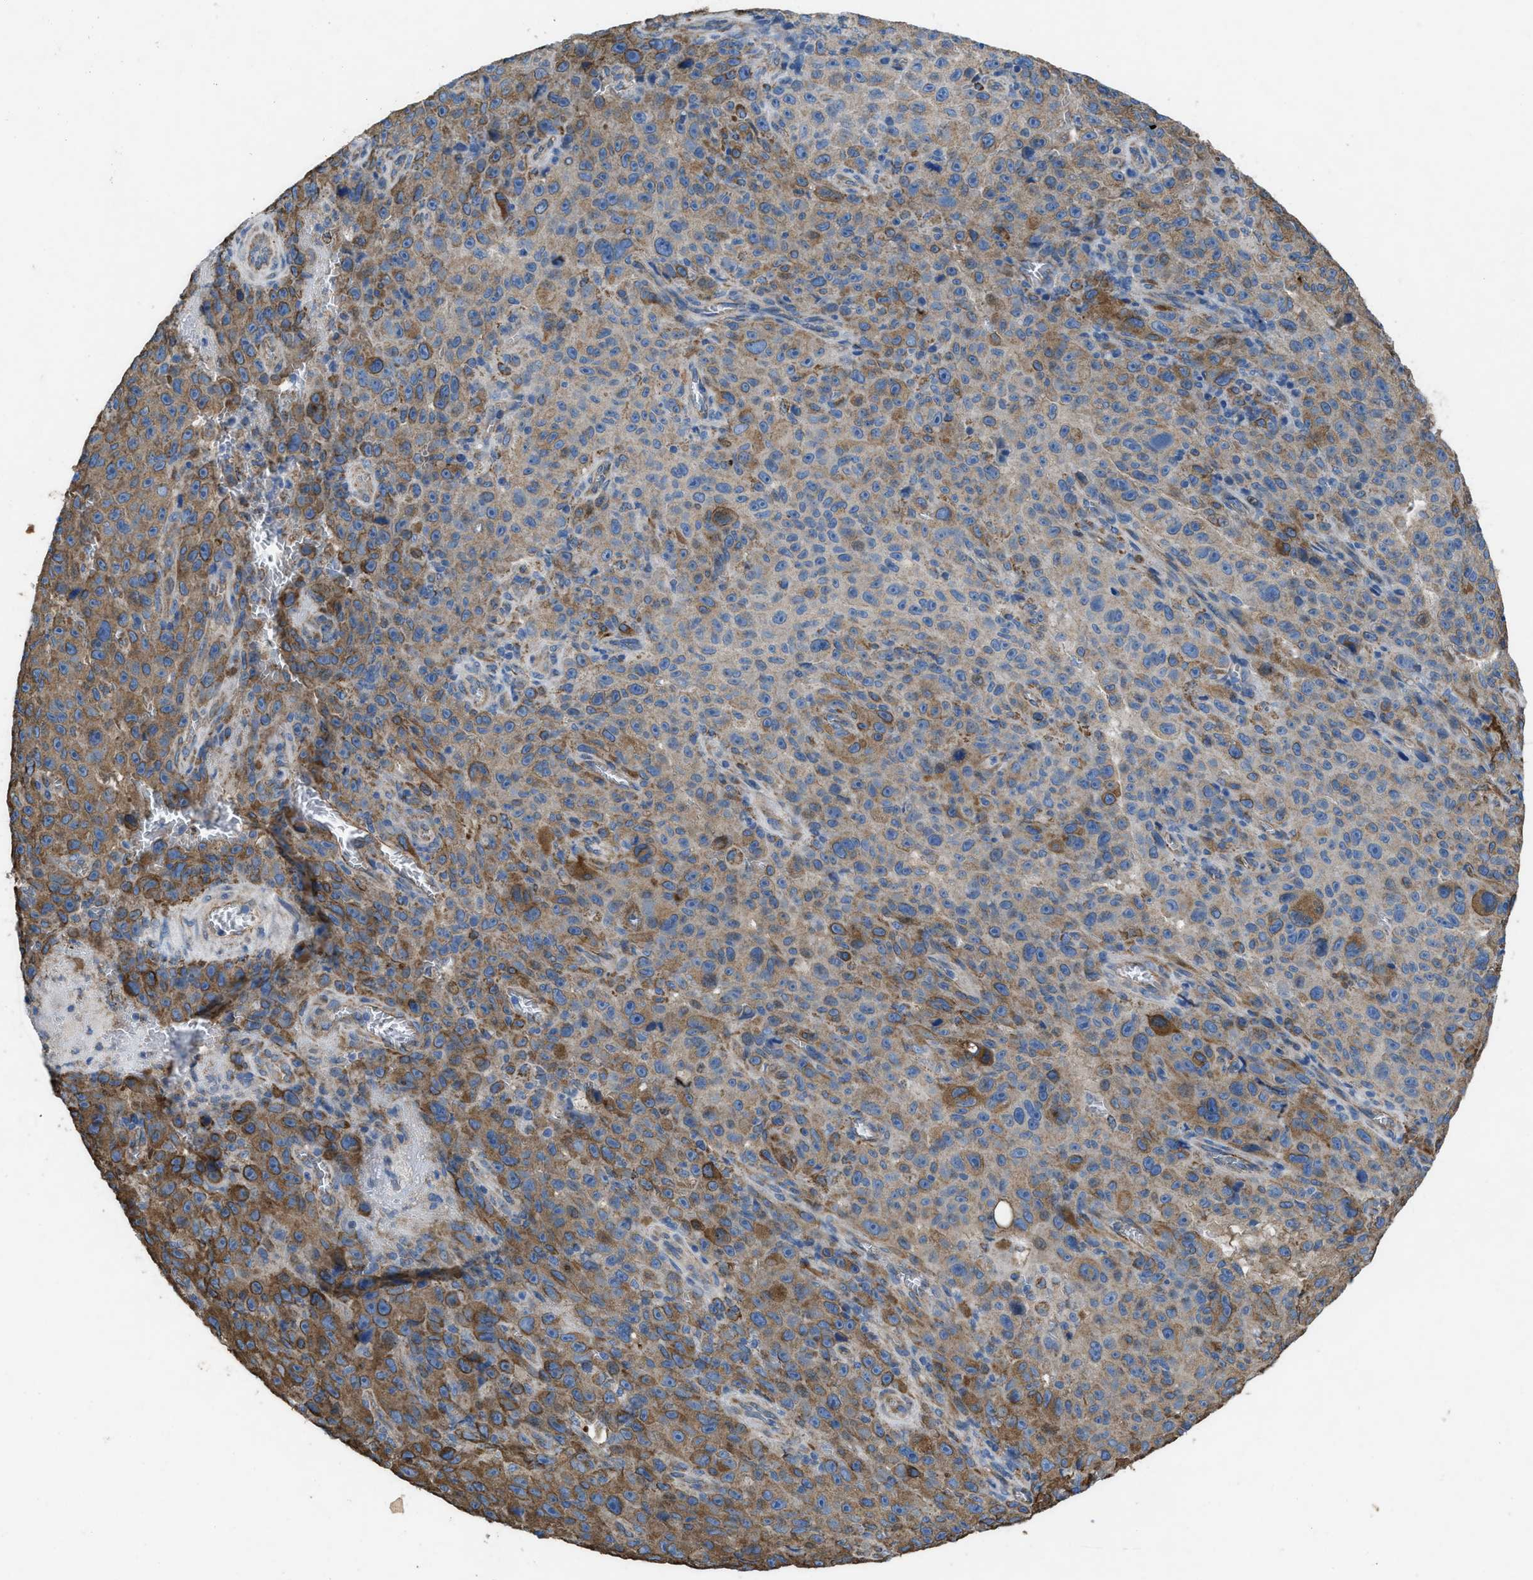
{"staining": {"intensity": "moderate", "quantity": ">75%", "location": "cytoplasmic/membranous"}, "tissue": "melanoma", "cell_type": "Tumor cells", "image_type": "cancer", "snomed": [{"axis": "morphology", "description": "Malignant melanoma, NOS"}, {"axis": "topography", "description": "Skin"}], "caption": "DAB immunohistochemical staining of melanoma displays moderate cytoplasmic/membranous protein expression in about >75% of tumor cells.", "gene": "DOLPP1", "patient": {"sex": "female", "age": 82}}